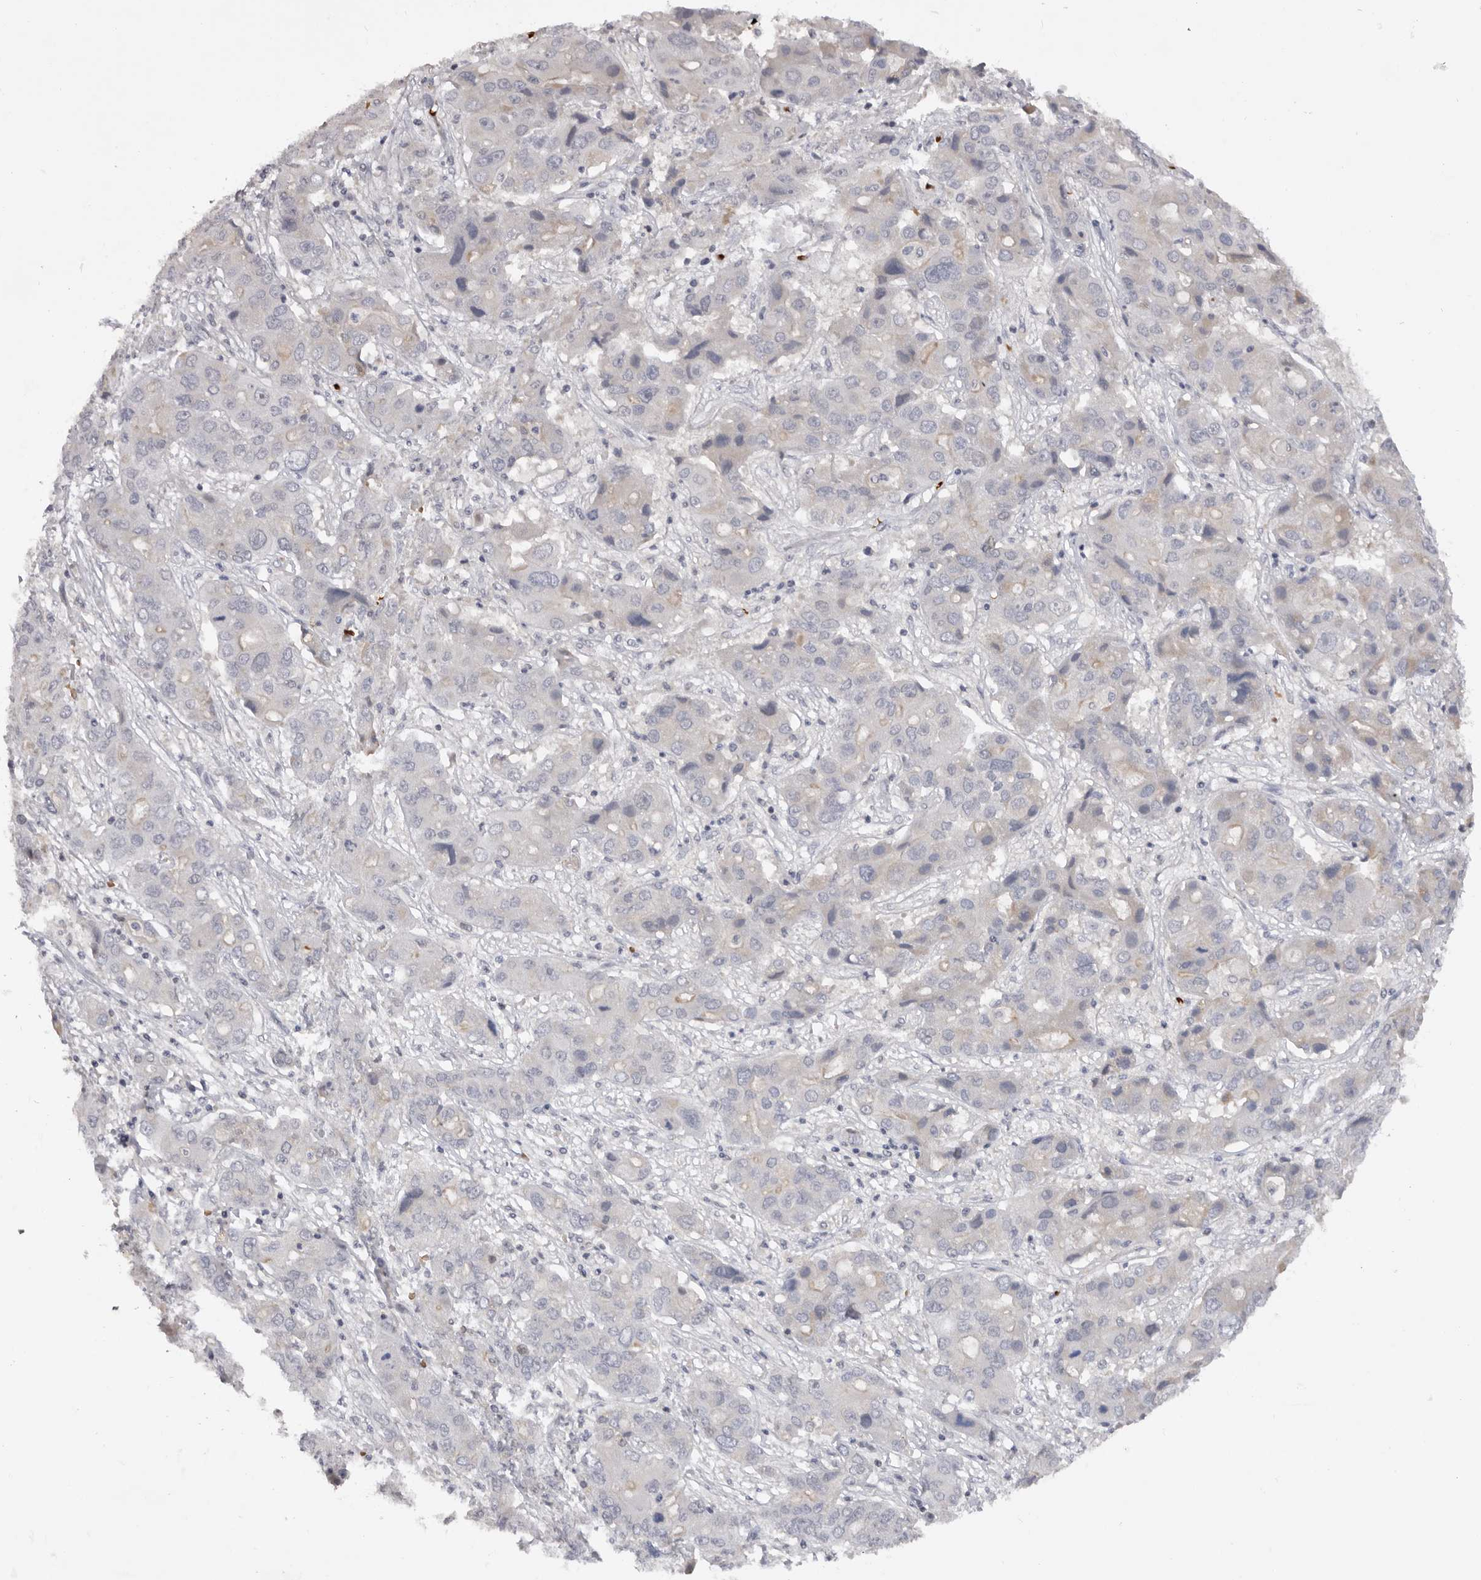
{"staining": {"intensity": "negative", "quantity": "none", "location": "none"}, "tissue": "liver cancer", "cell_type": "Tumor cells", "image_type": "cancer", "snomed": [{"axis": "morphology", "description": "Cholangiocarcinoma"}, {"axis": "topography", "description": "Liver"}], "caption": "High power microscopy histopathology image of an immunohistochemistry photomicrograph of cholangiocarcinoma (liver), revealing no significant positivity in tumor cells.", "gene": "TNR", "patient": {"sex": "male", "age": 67}}